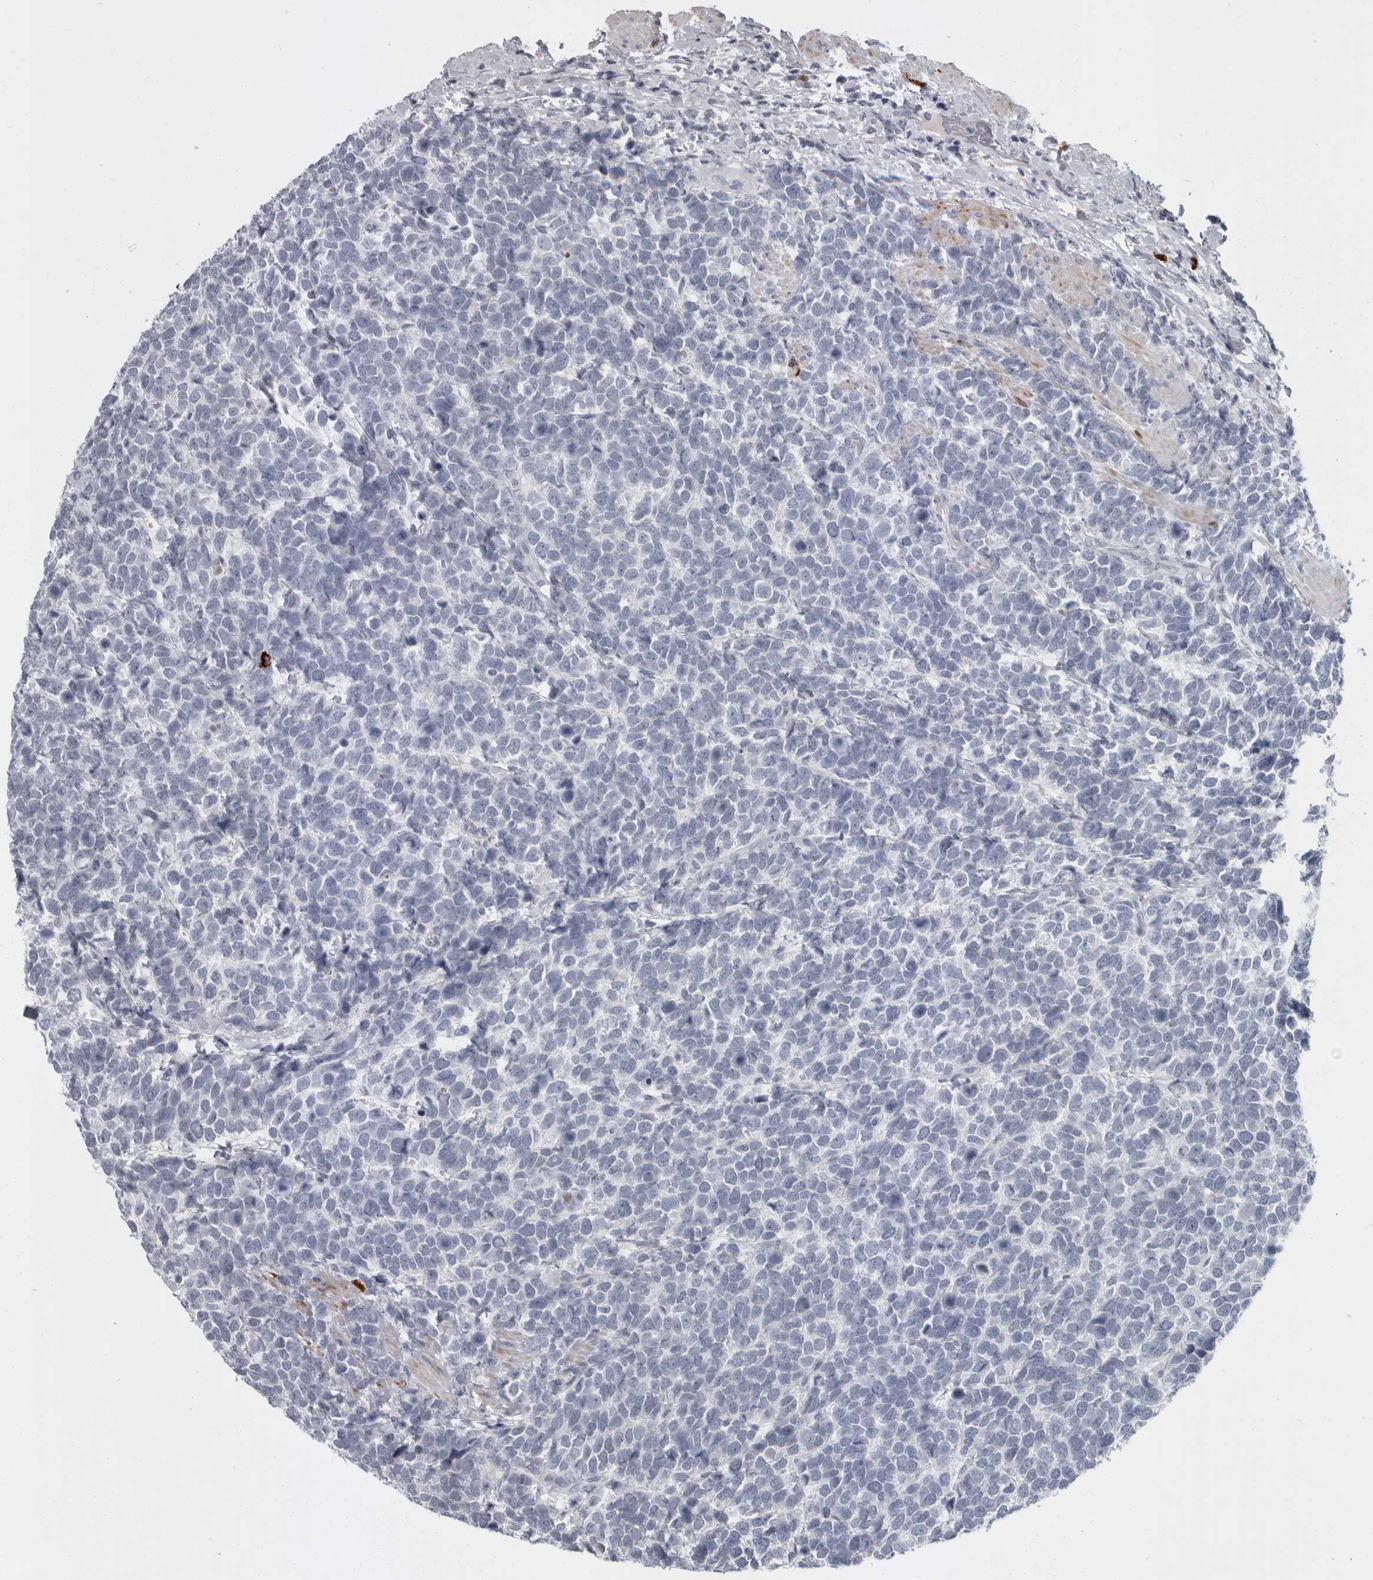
{"staining": {"intensity": "negative", "quantity": "none", "location": "none"}, "tissue": "urothelial cancer", "cell_type": "Tumor cells", "image_type": "cancer", "snomed": [{"axis": "morphology", "description": "Urothelial carcinoma, High grade"}, {"axis": "topography", "description": "Urinary bladder"}], "caption": "Tumor cells are negative for protein expression in human urothelial cancer.", "gene": "SLC25A39", "patient": {"sex": "female", "age": 82}}